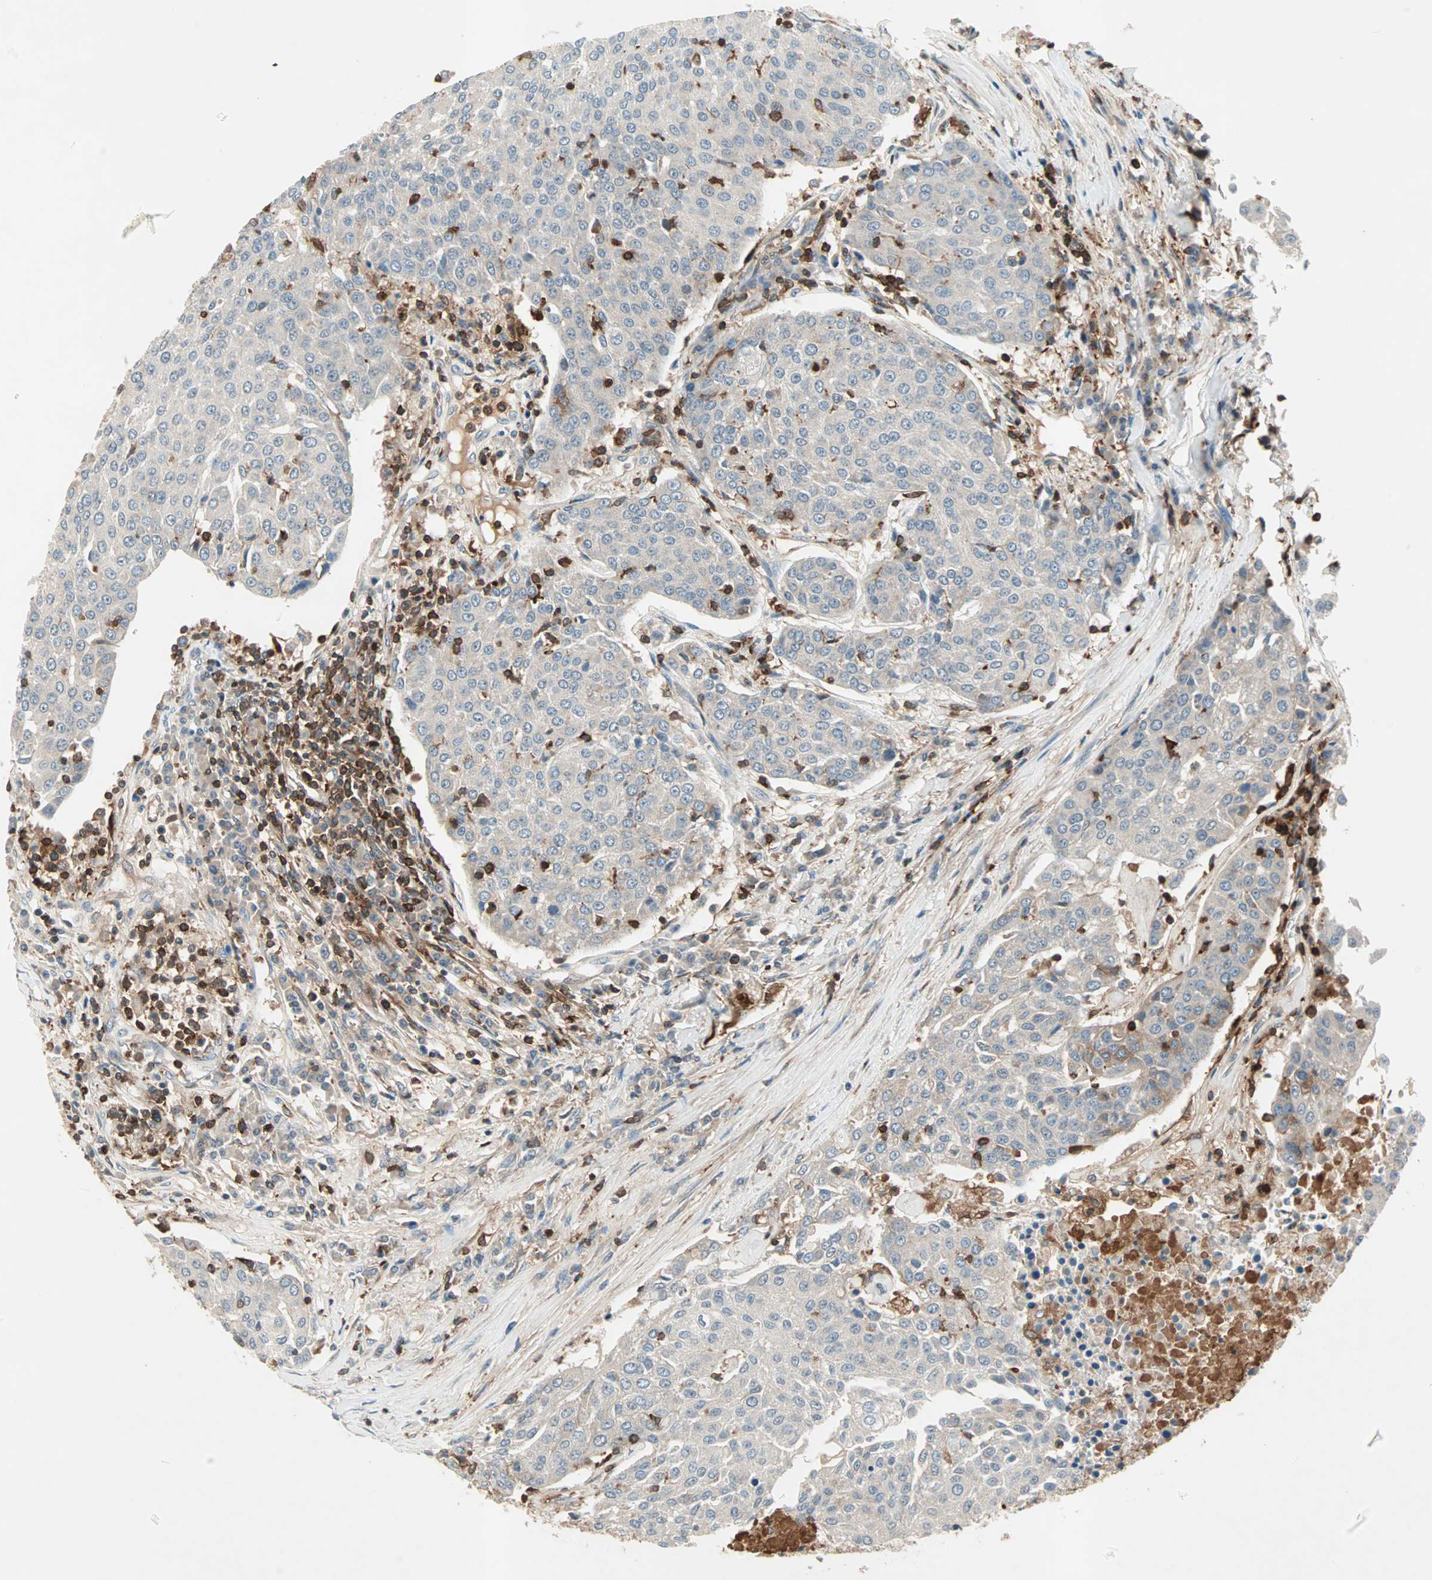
{"staining": {"intensity": "weak", "quantity": ">75%", "location": "cytoplasmic/membranous"}, "tissue": "urothelial cancer", "cell_type": "Tumor cells", "image_type": "cancer", "snomed": [{"axis": "morphology", "description": "Urothelial carcinoma, High grade"}, {"axis": "topography", "description": "Urinary bladder"}], "caption": "Urothelial cancer tissue shows weak cytoplasmic/membranous positivity in about >75% of tumor cells, visualized by immunohistochemistry.", "gene": "TEC", "patient": {"sex": "female", "age": 85}}